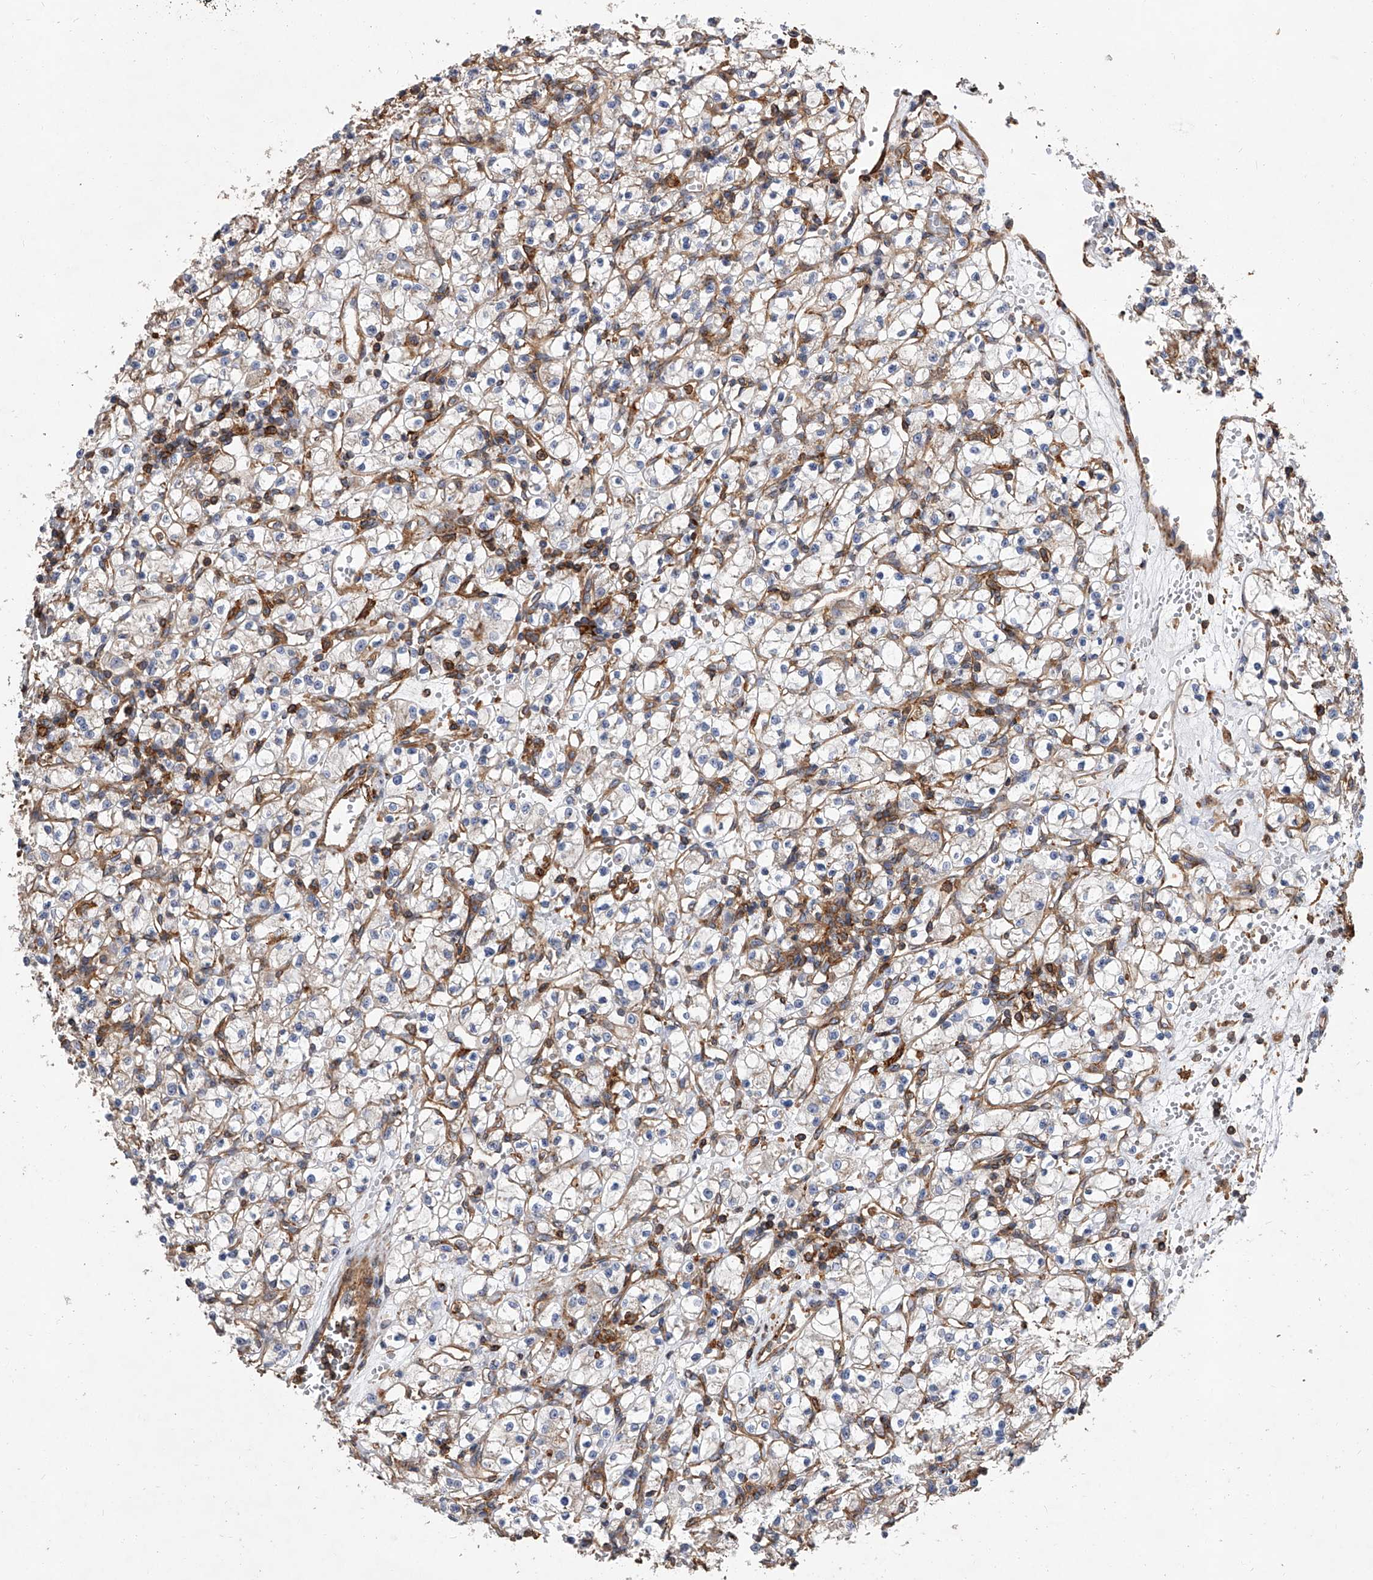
{"staining": {"intensity": "negative", "quantity": "none", "location": "none"}, "tissue": "renal cancer", "cell_type": "Tumor cells", "image_type": "cancer", "snomed": [{"axis": "morphology", "description": "Adenocarcinoma, NOS"}, {"axis": "topography", "description": "Kidney"}], "caption": "Renal adenocarcinoma was stained to show a protein in brown. There is no significant expression in tumor cells. (Brightfield microscopy of DAB immunohistochemistry (IHC) at high magnification).", "gene": "PISD", "patient": {"sex": "female", "age": 59}}